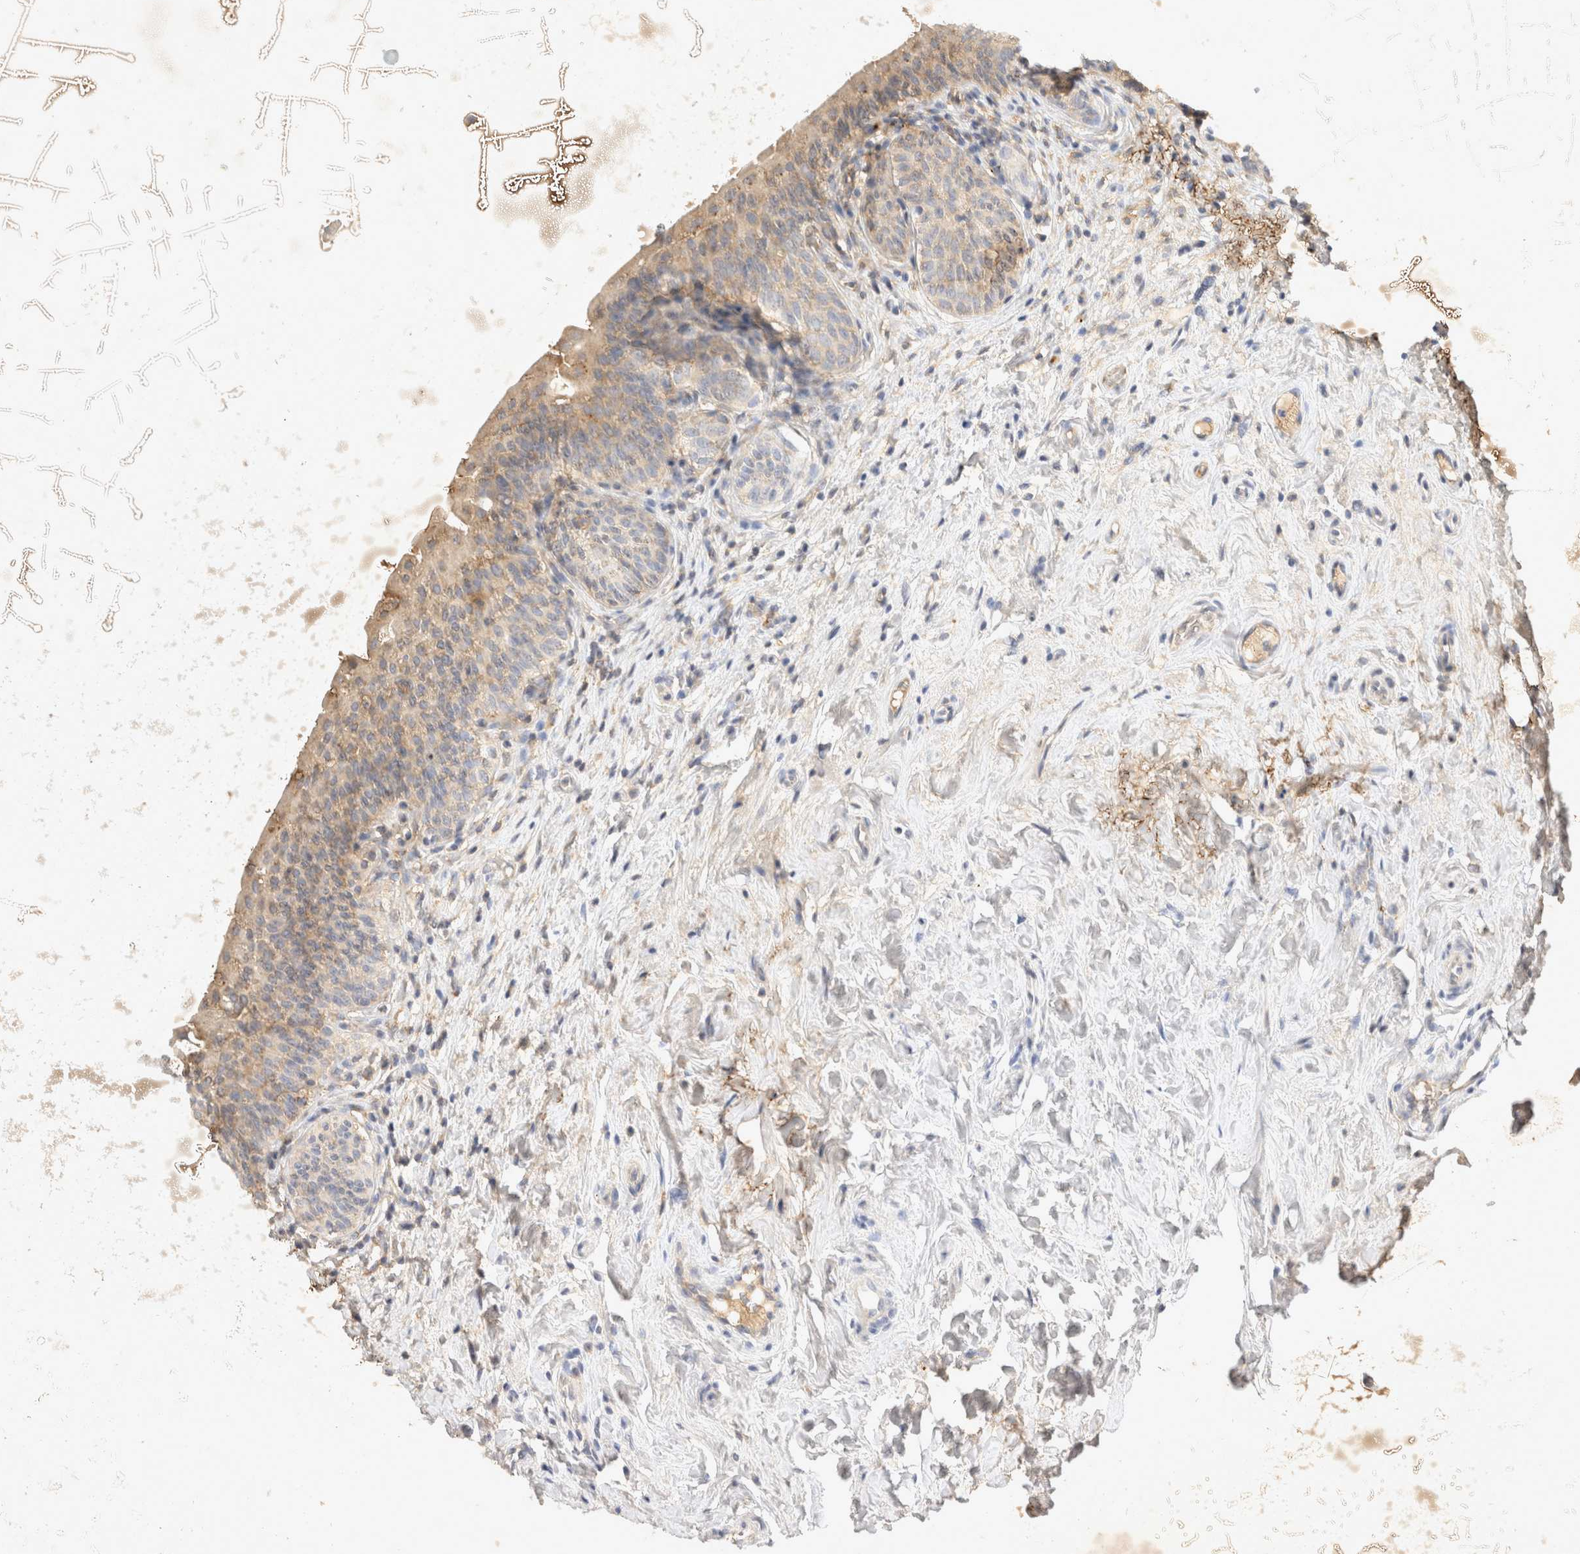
{"staining": {"intensity": "weak", "quantity": "<25%", "location": "cytoplasmic/membranous"}, "tissue": "urinary bladder", "cell_type": "Urothelial cells", "image_type": "normal", "snomed": [{"axis": "morphology", "description": "Normal tissue, NOS"}, {"axis": "topography", "description": "Urinary bladder"}], "caption": "High magnification brightfield microscopy of normal urinary bladder stained with DAB (brown) and counterstained with hematoxylin (blue): urothelial cells show no significant staining. (Brightfield microscopy of DAB immunohistochemistry (IHC) at high magnification).", "gene": "EIF4G3", "patient": {"sex": "male", "age": 83}}